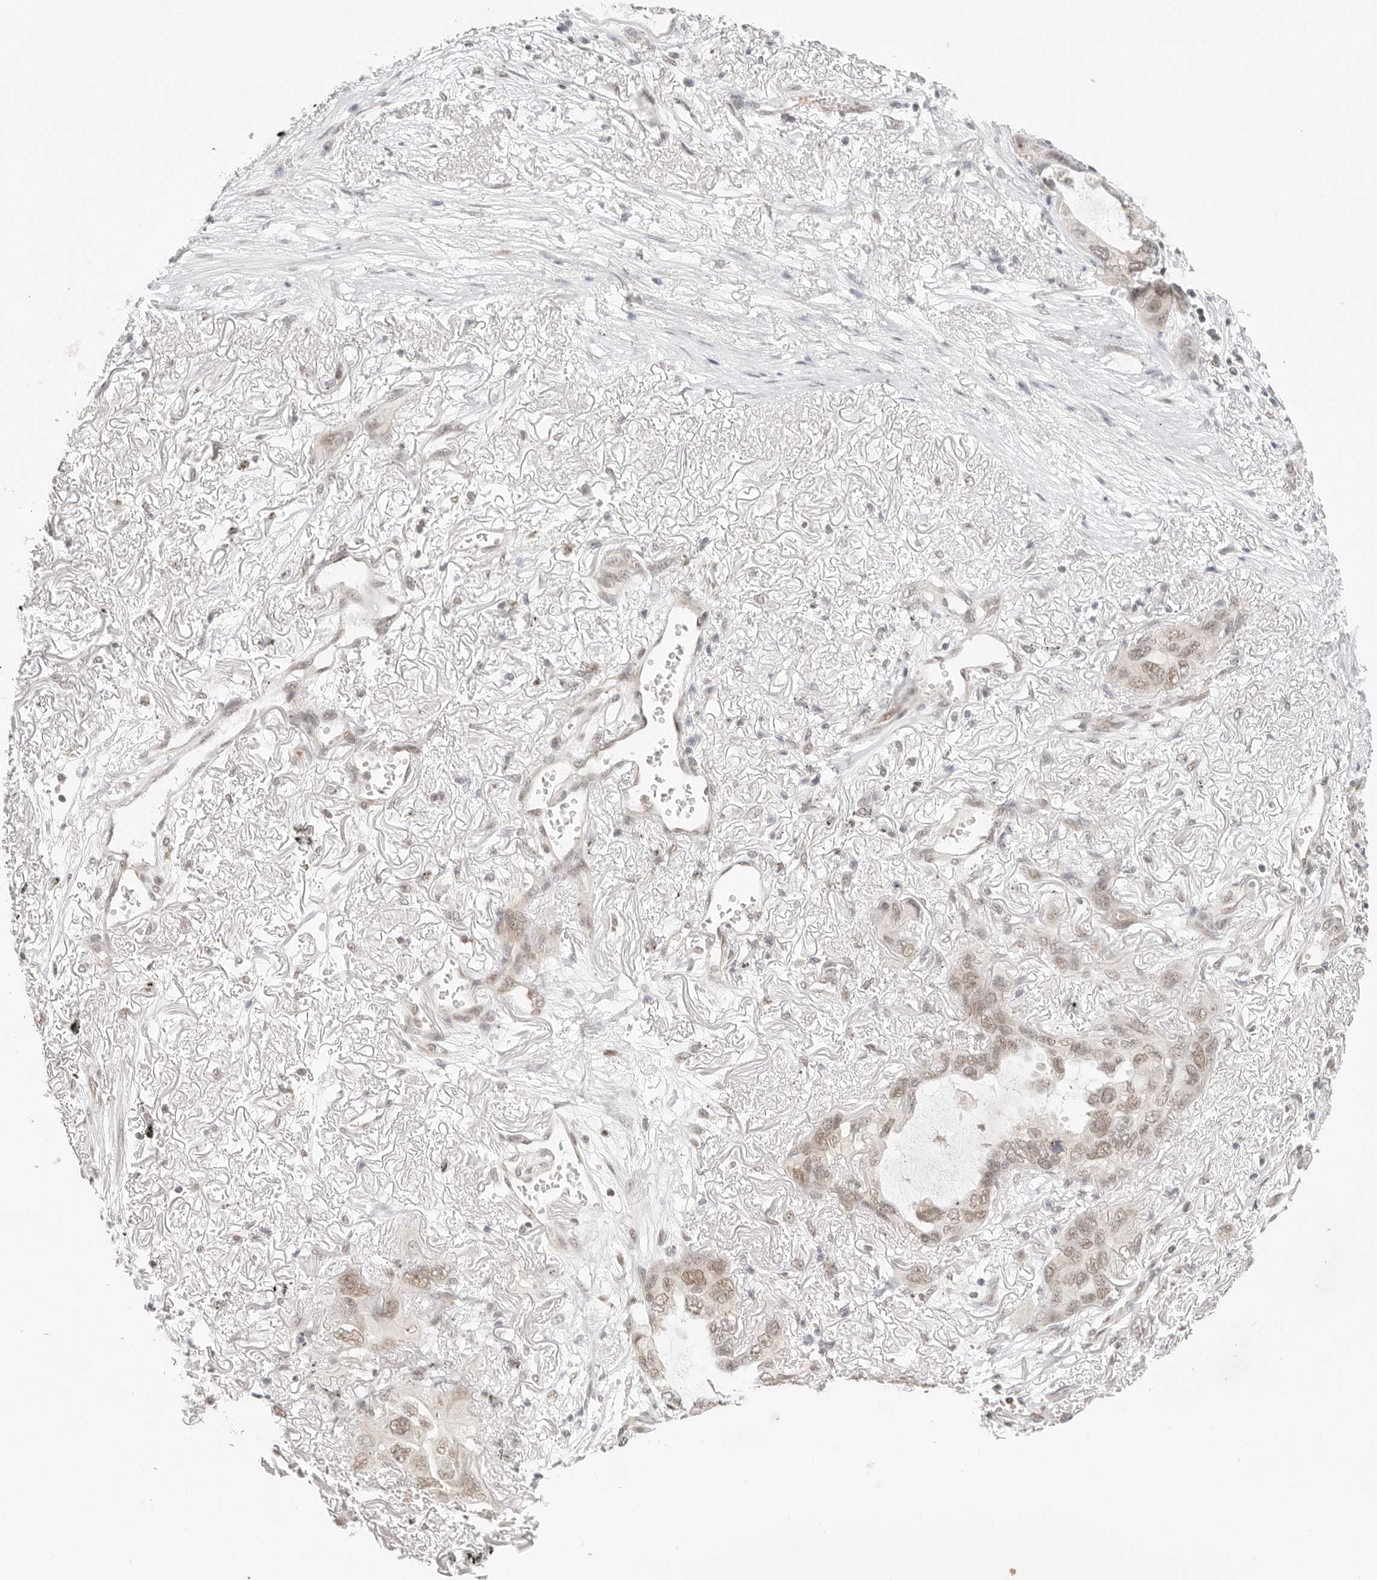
{"staining": {"intensity": "weak", "quantity": ">75%", "location": "nuclear"}, "tissue": "lung cancer", "cell_type": "Tumor cells", "image_type": "cancer", "snomed": [{"axis": "morphology", "description": "Squamous cell carcinoma, NOS"}, {"axis": "topography", "description": "Lung"}], "caption": "A brown stain labels weak nuclear staining of a protein in lung squamous cell carcinoma tumor cells. Immunohistochemistry (ihc) stains the protein of interest in brown and the nuclei are stained blue.", "gene": "RFC3", "patient": {"sex": "female", "age": 73}}